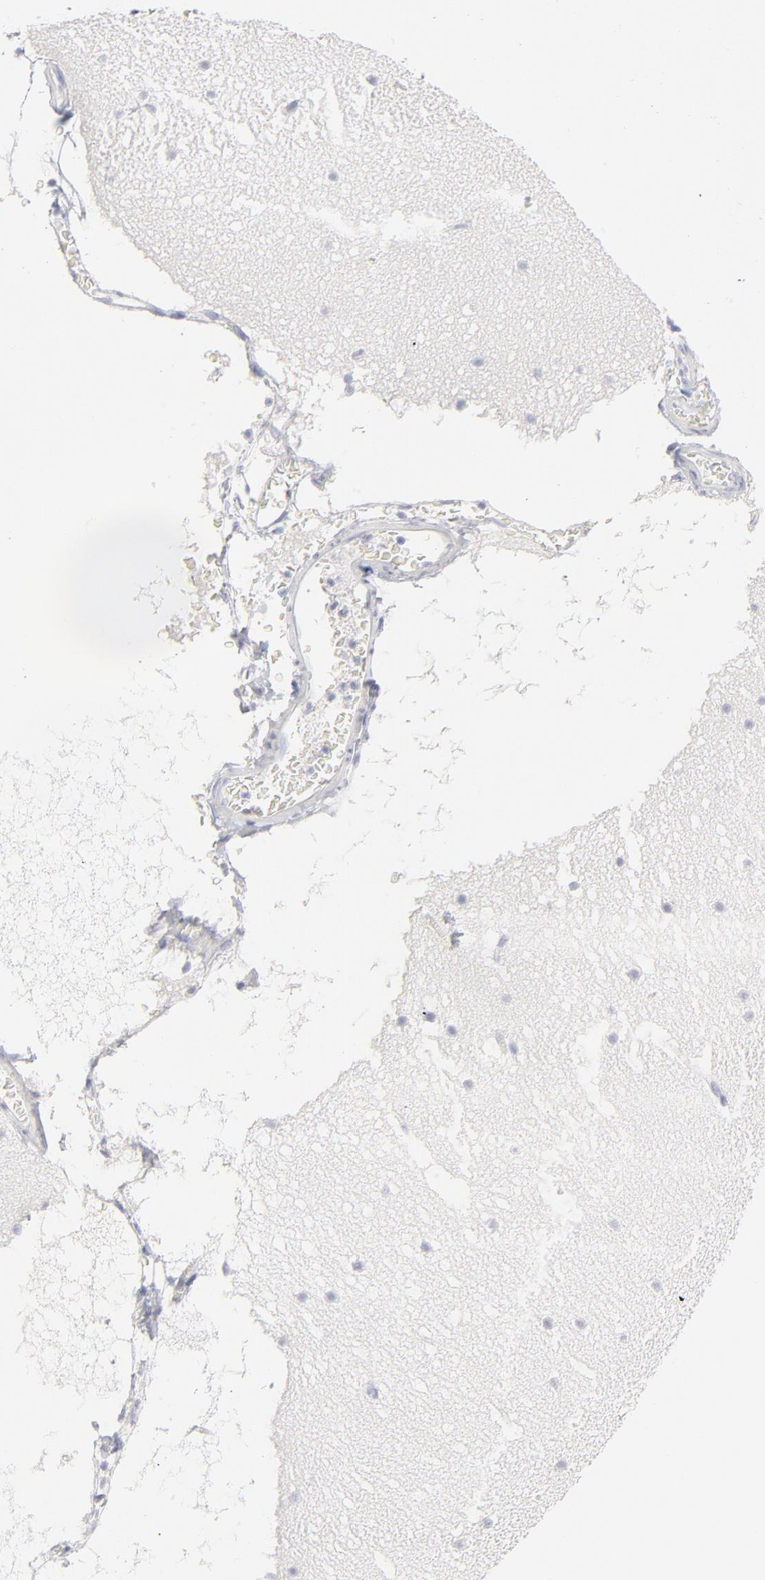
{"staining": {"intensity": "negative", "quantity": "none", "location": "none"}, "tissue": "cerebellum", "cell_type": "Cells in granular layer", "image_type": "normal", "snomed": [{"axis": "morphology", "description": "Normal tissue, NOS"}, {"axis": "topography", "description": "Cerebellum"}], "caption": "Immunohistochemical staining of unremarkable human cerebellum exhibits no significant expression in cells in granular layer.", "gene": "MCM7", "patient": {"sex": "male", "age": 45}}